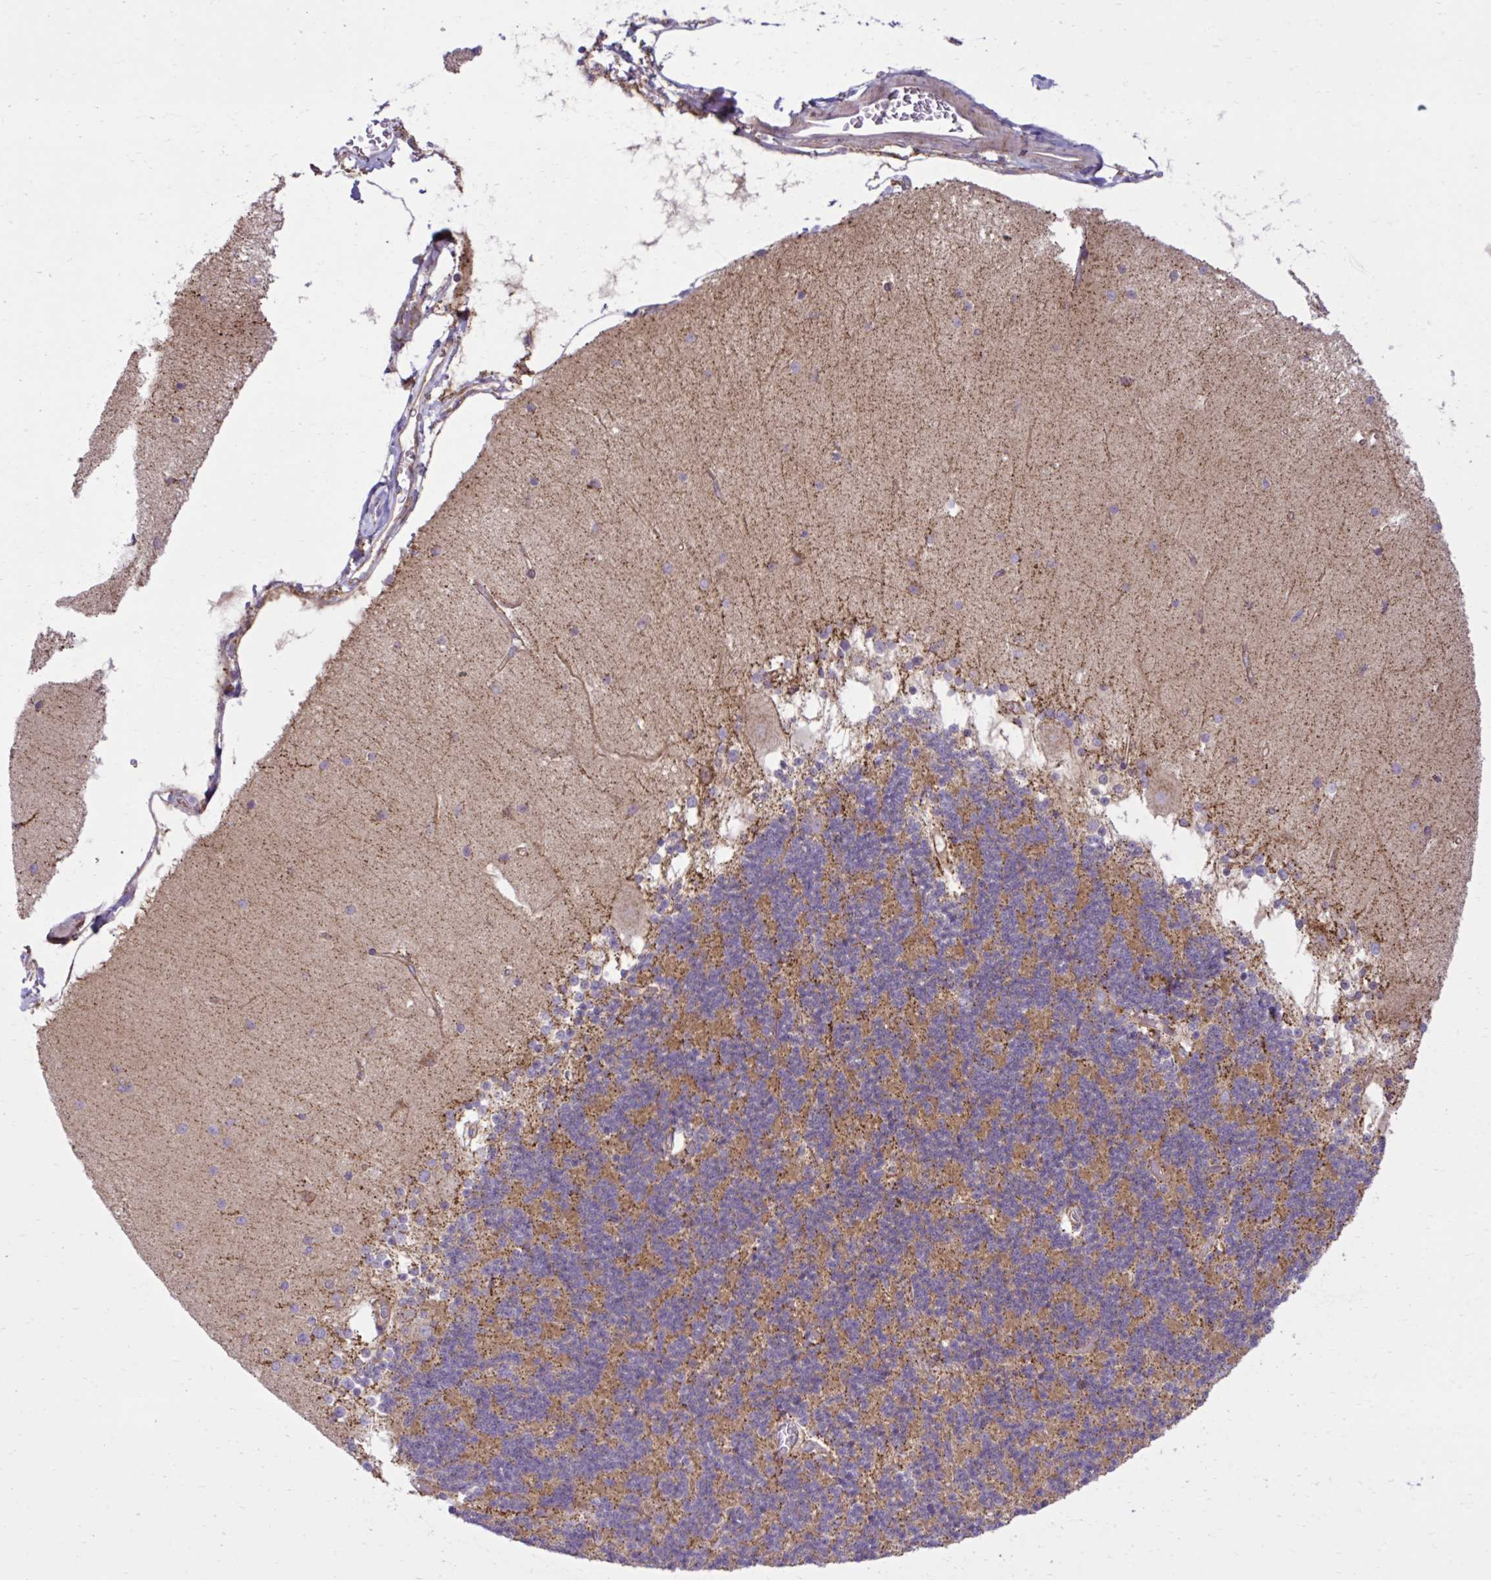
{"staining": {"intensity": "weak", "quantity": "25%-75%", "location": "cytoplasmic/membranous"}, "tissue": "cerebellum", "cell_type": "Cells in granular layer", "image_type": "normal", "snomed": [{"axis": "morphology", "description": "Normal tissue, NOS"}, {"axis": "topography", "description": "Cerebellum"}], "caption": "This is a photomicrograph of immunohistochemistry staining of normal cerebellum, which shows weak positivity in the cytoplasmic/membranous of cells in granular layer.", "gene": "LIMS1", "patient": {"sex": "female", "age": 54}}